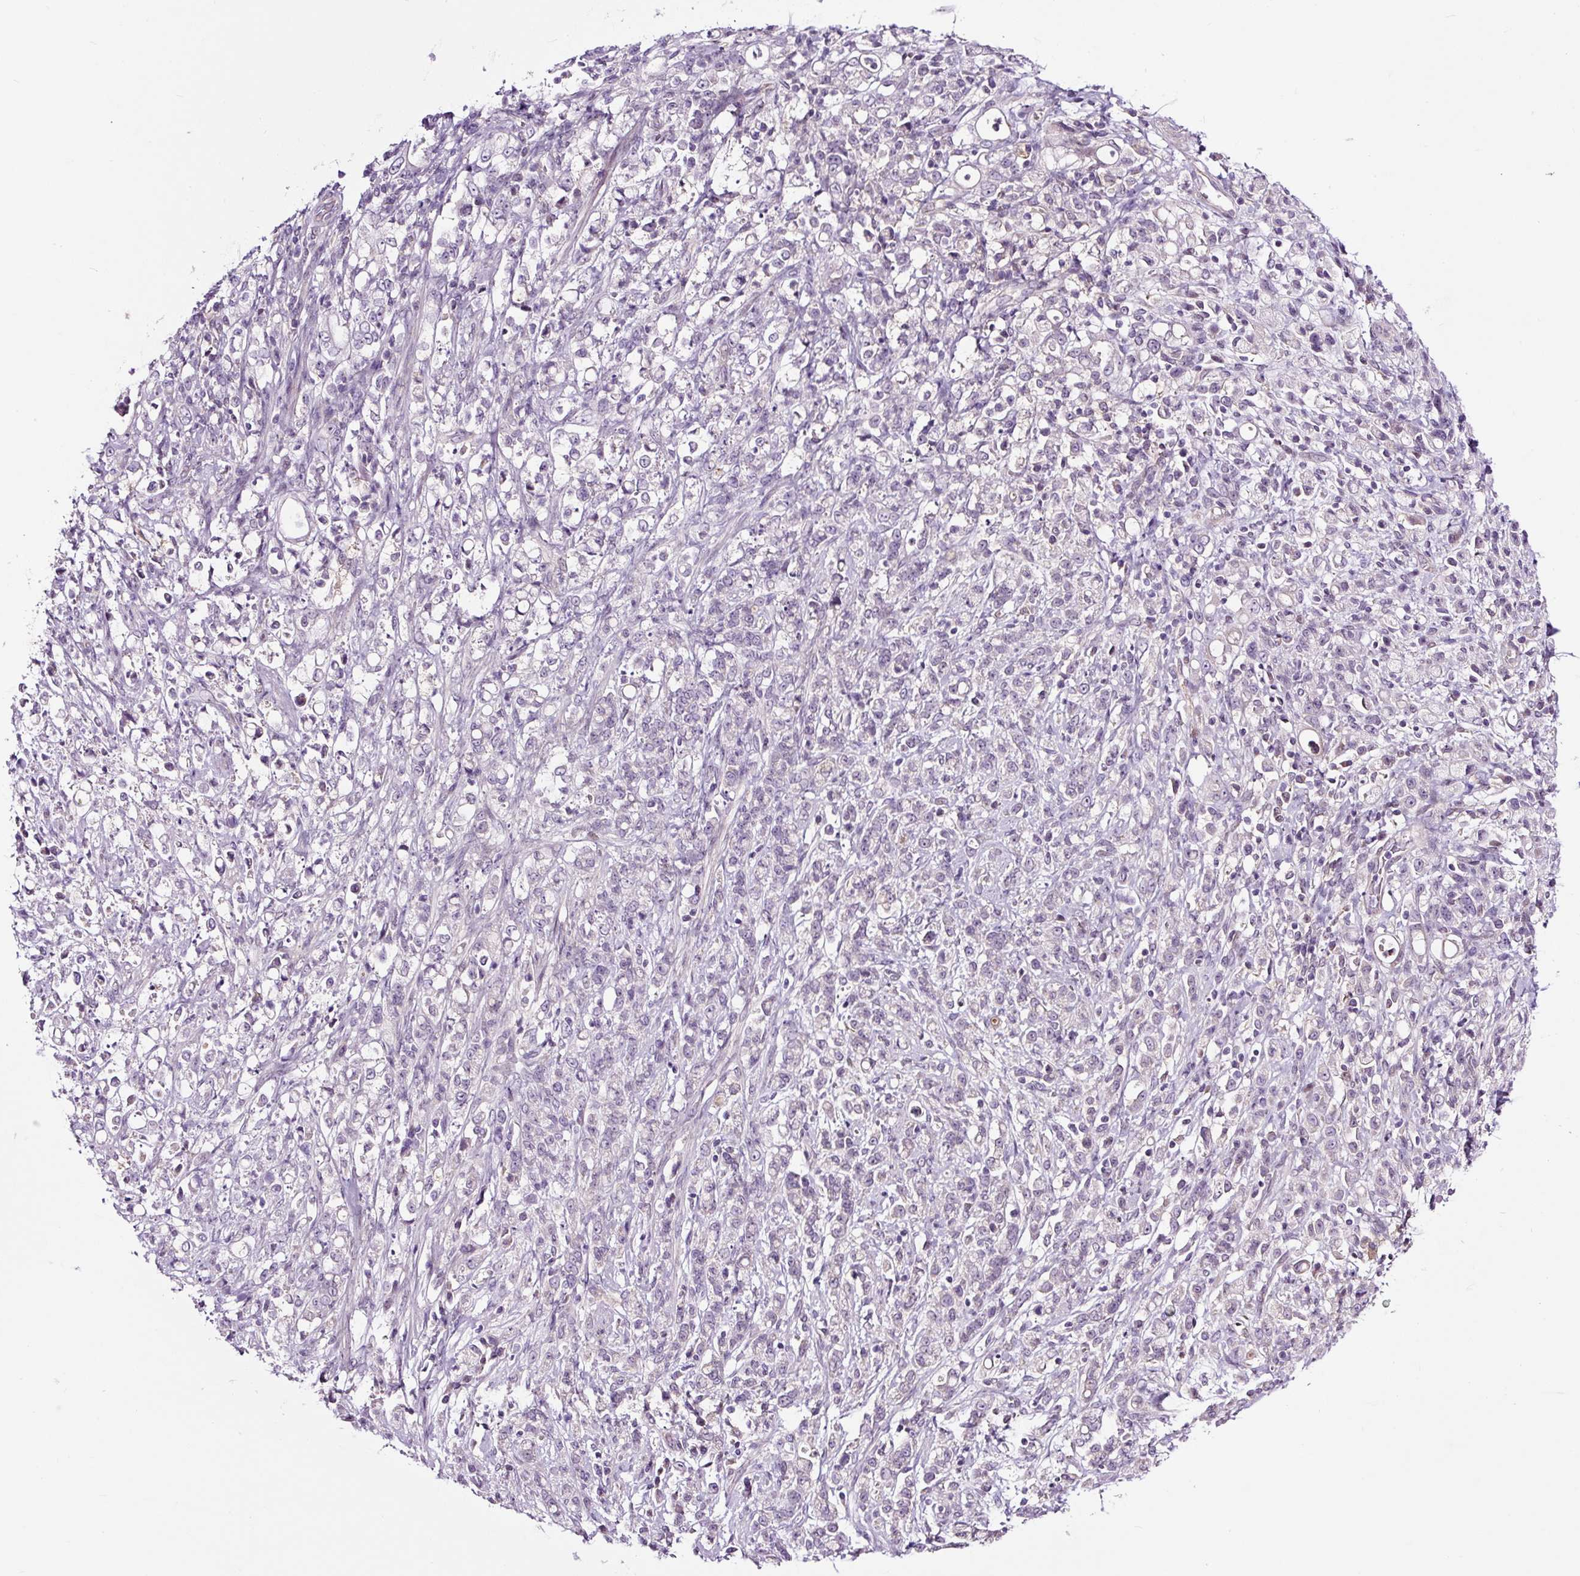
{"staining": {"intensity": "negative", "quantity": "none", "location": "none"}, "tissue": "stomach cancer", "cell_type": "Tumor cells", "image_type": "cancer", "snomed": [{"axis": "morphology", "description": "Adenocarcinoma, NOS"}, {"axis": "topography", "description": "Stomach"}], "caption": "High power microscopy image of an immunohistochemistry micrograph of stomach adenocarcinoma, revealing no significant staining in tumor cells.", "gene": "LRRC24", "patient": {"sex": "female", "age": 60}}